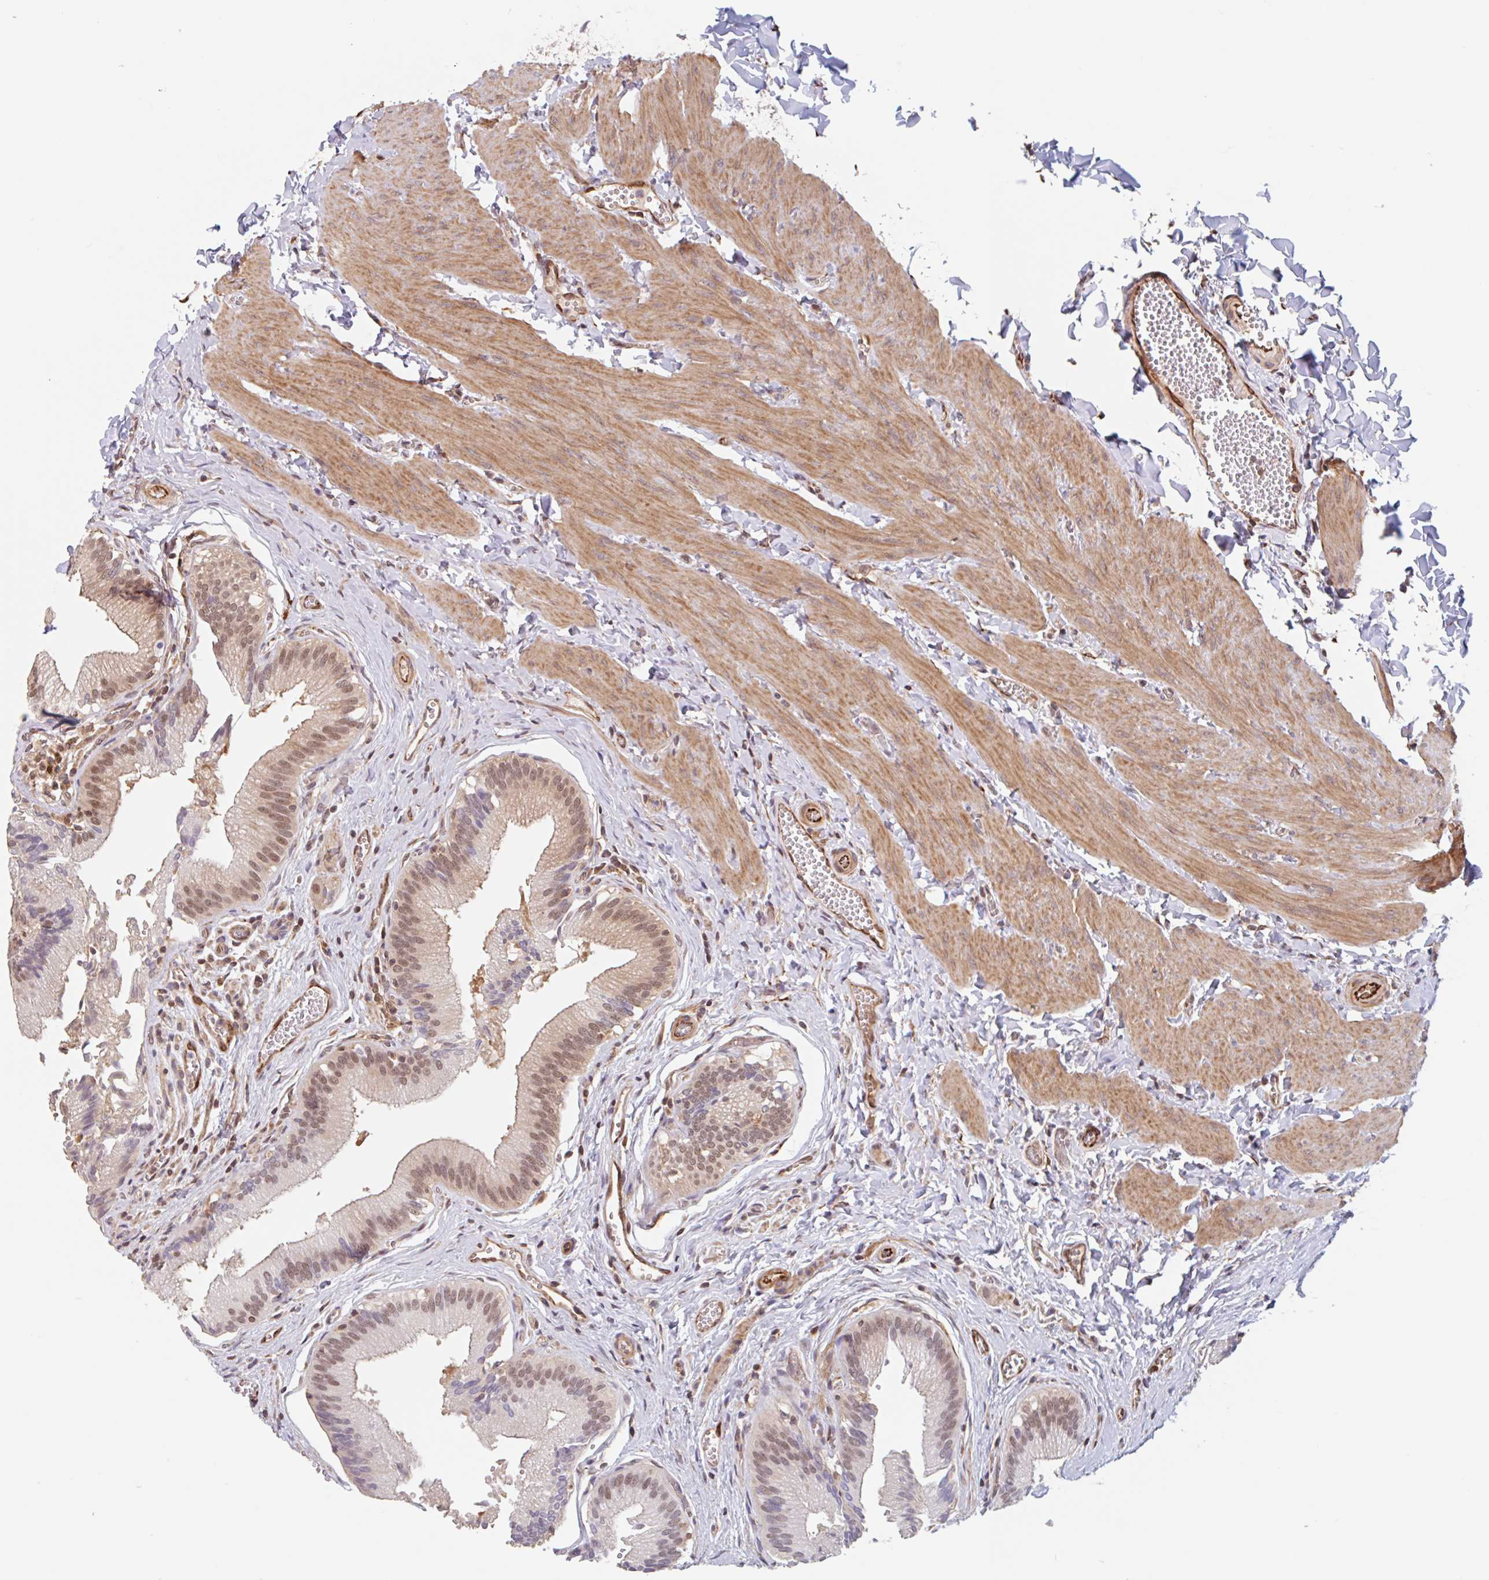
{"staining": {"intensity": "moderate", "quantity": ">75%", "location": "cytoplasmic/membranous,nuclear"}, "tissue": "gallbladder", "cell_type": "Glandular cells", "image_type": "normal", "snomed": [{"axis": "morphology", "description": "Normal tissue, NOS"}, {"axis": "topography", "description": "Gallbladder"}], "caption": "Glandular cells demonstrate moderate cytoplasmic/membranous,nuclear positivity in about >75% of cells in benign gallbladder.", "gene": "NUB1", "patient": {"sex": "male", "age": 17}}